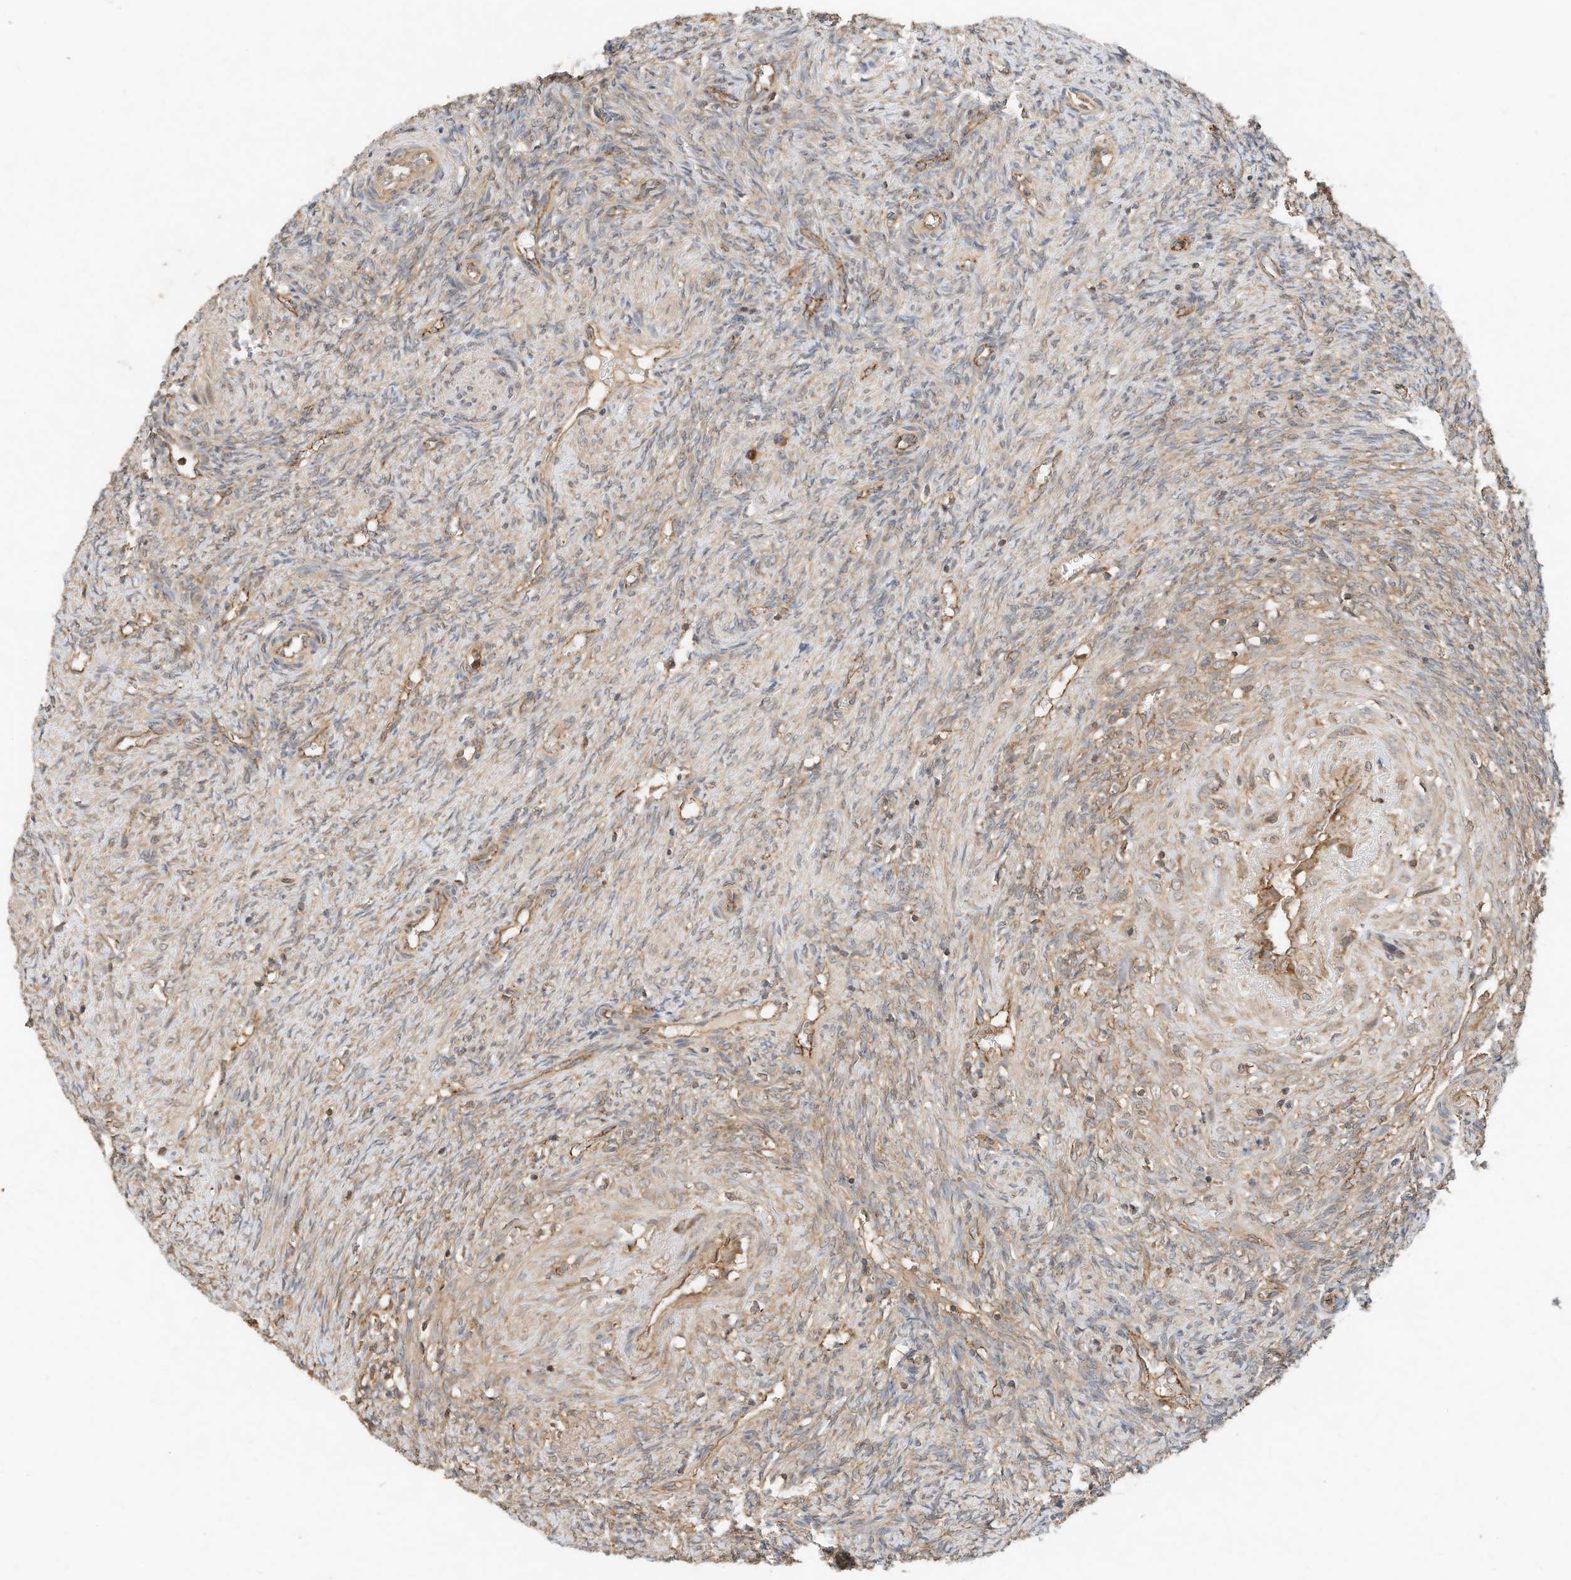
{"staining": {"intensity": "weak", "quantity": "25%-75%", "location": "cytoplasmic/membranous"}, "tissue": "ovary", "cell_type": "Ovarian stroma cells", "image_type": "normal", "snomed": [{"axis": "morphology", "description": "Normal tissue, NOS"}, {"axis": "topography", "description": "Ovary"}], "caption": "Ovary stained with immunohistochemistry shows weak cytoplasmic/membranous expression in about 25%-75% of ovarian stroma cells.", "gene": "CPAMD8", "patient": {"sex": "female", "age": 41}}